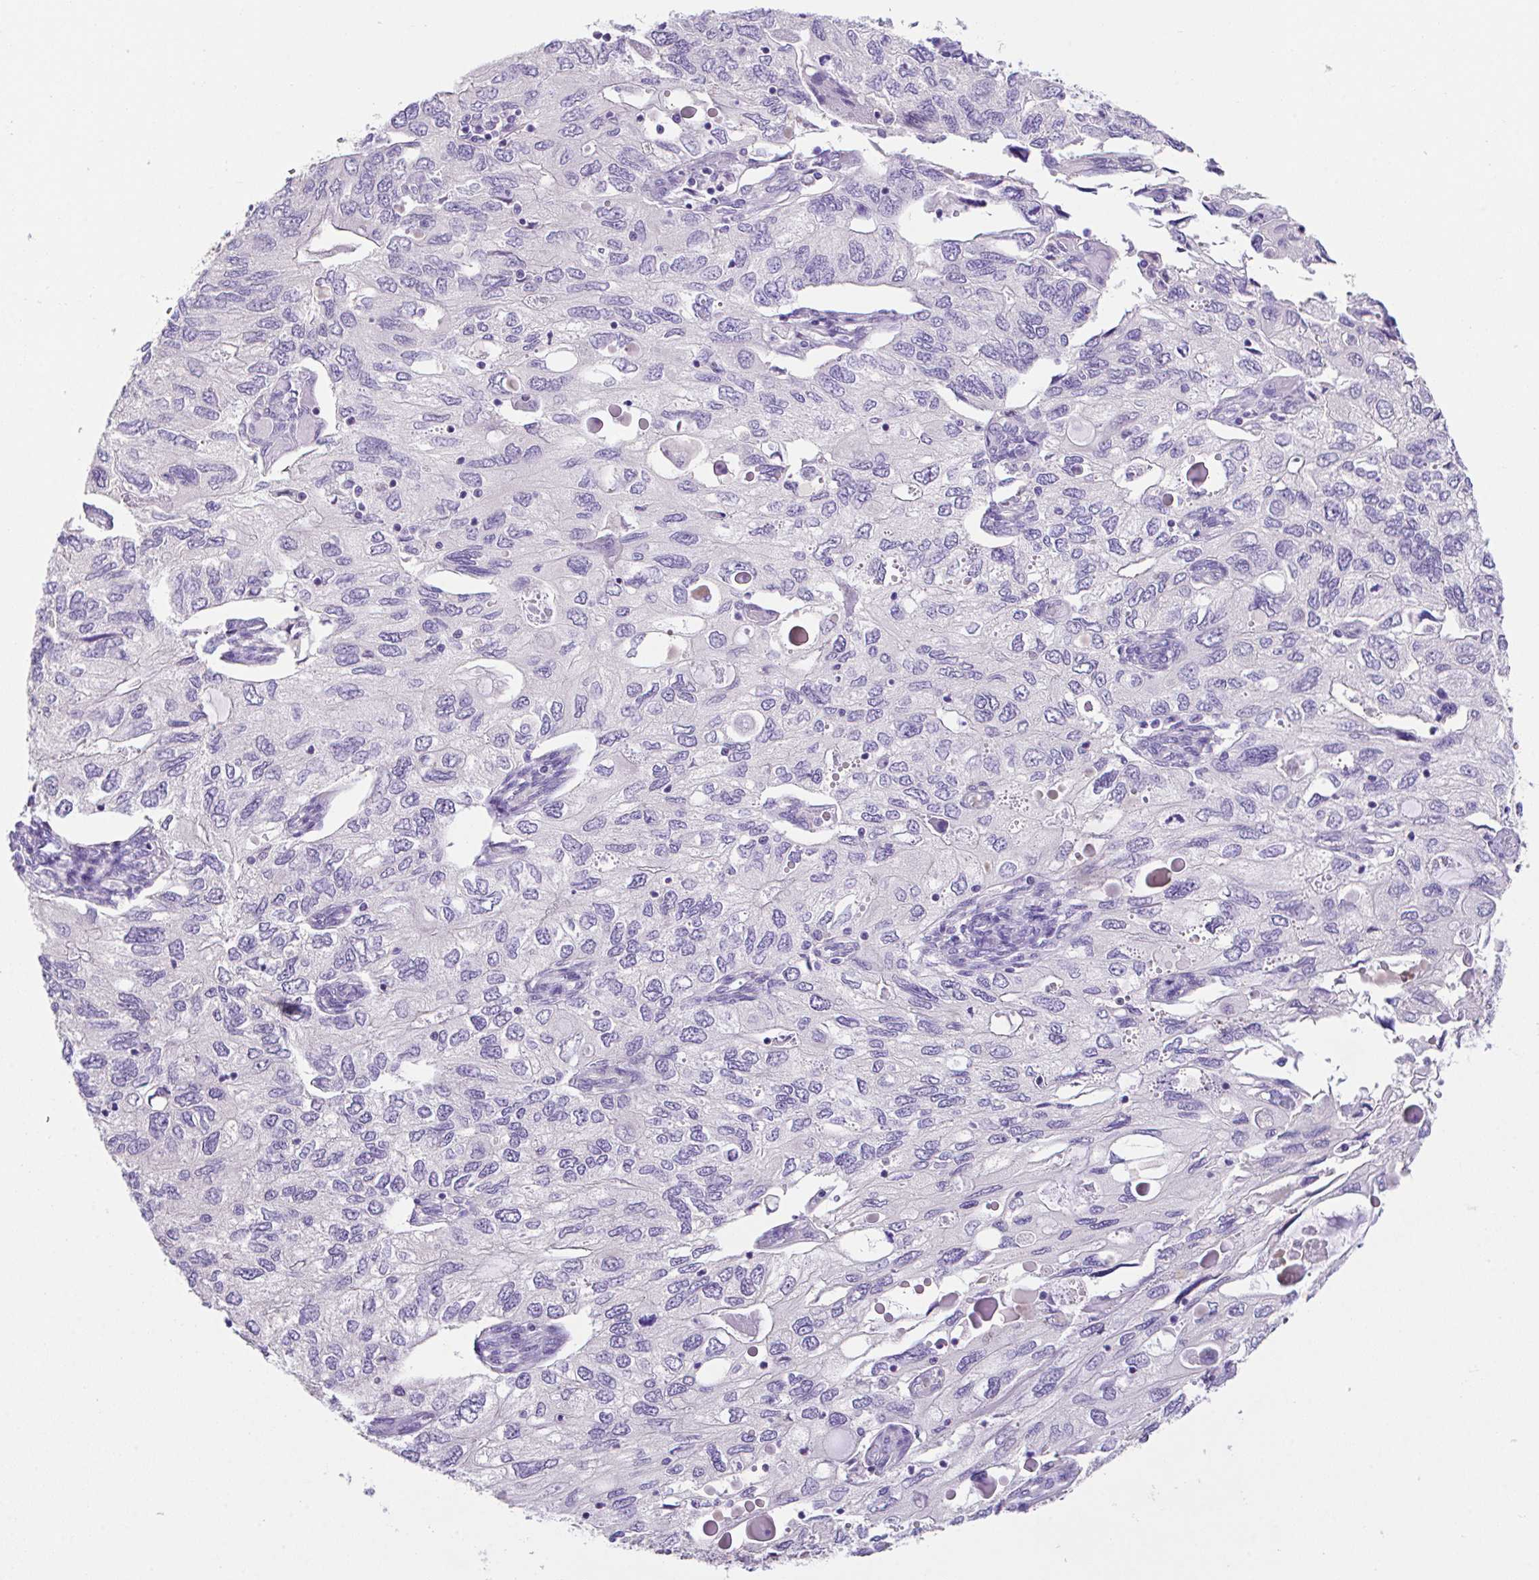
{"staining": {"intensity": "negative", "quantity": "none", "location": "none"}, "tissue": "endometrial cancer", "cell_type": "Tumor cells", "image_type": "cancer", "snomed": [{"axis": "morphology", "description": "Carcinoma, NOS"}, {"axis": "topography", "description": "Uterus"}], "caption": "Immunohistochemical staining of human carcinoma (endometrial) shows no significant expression in tumor cells.", "gene": "HACD4", "patient": {"sex": "female", "age": 76}}